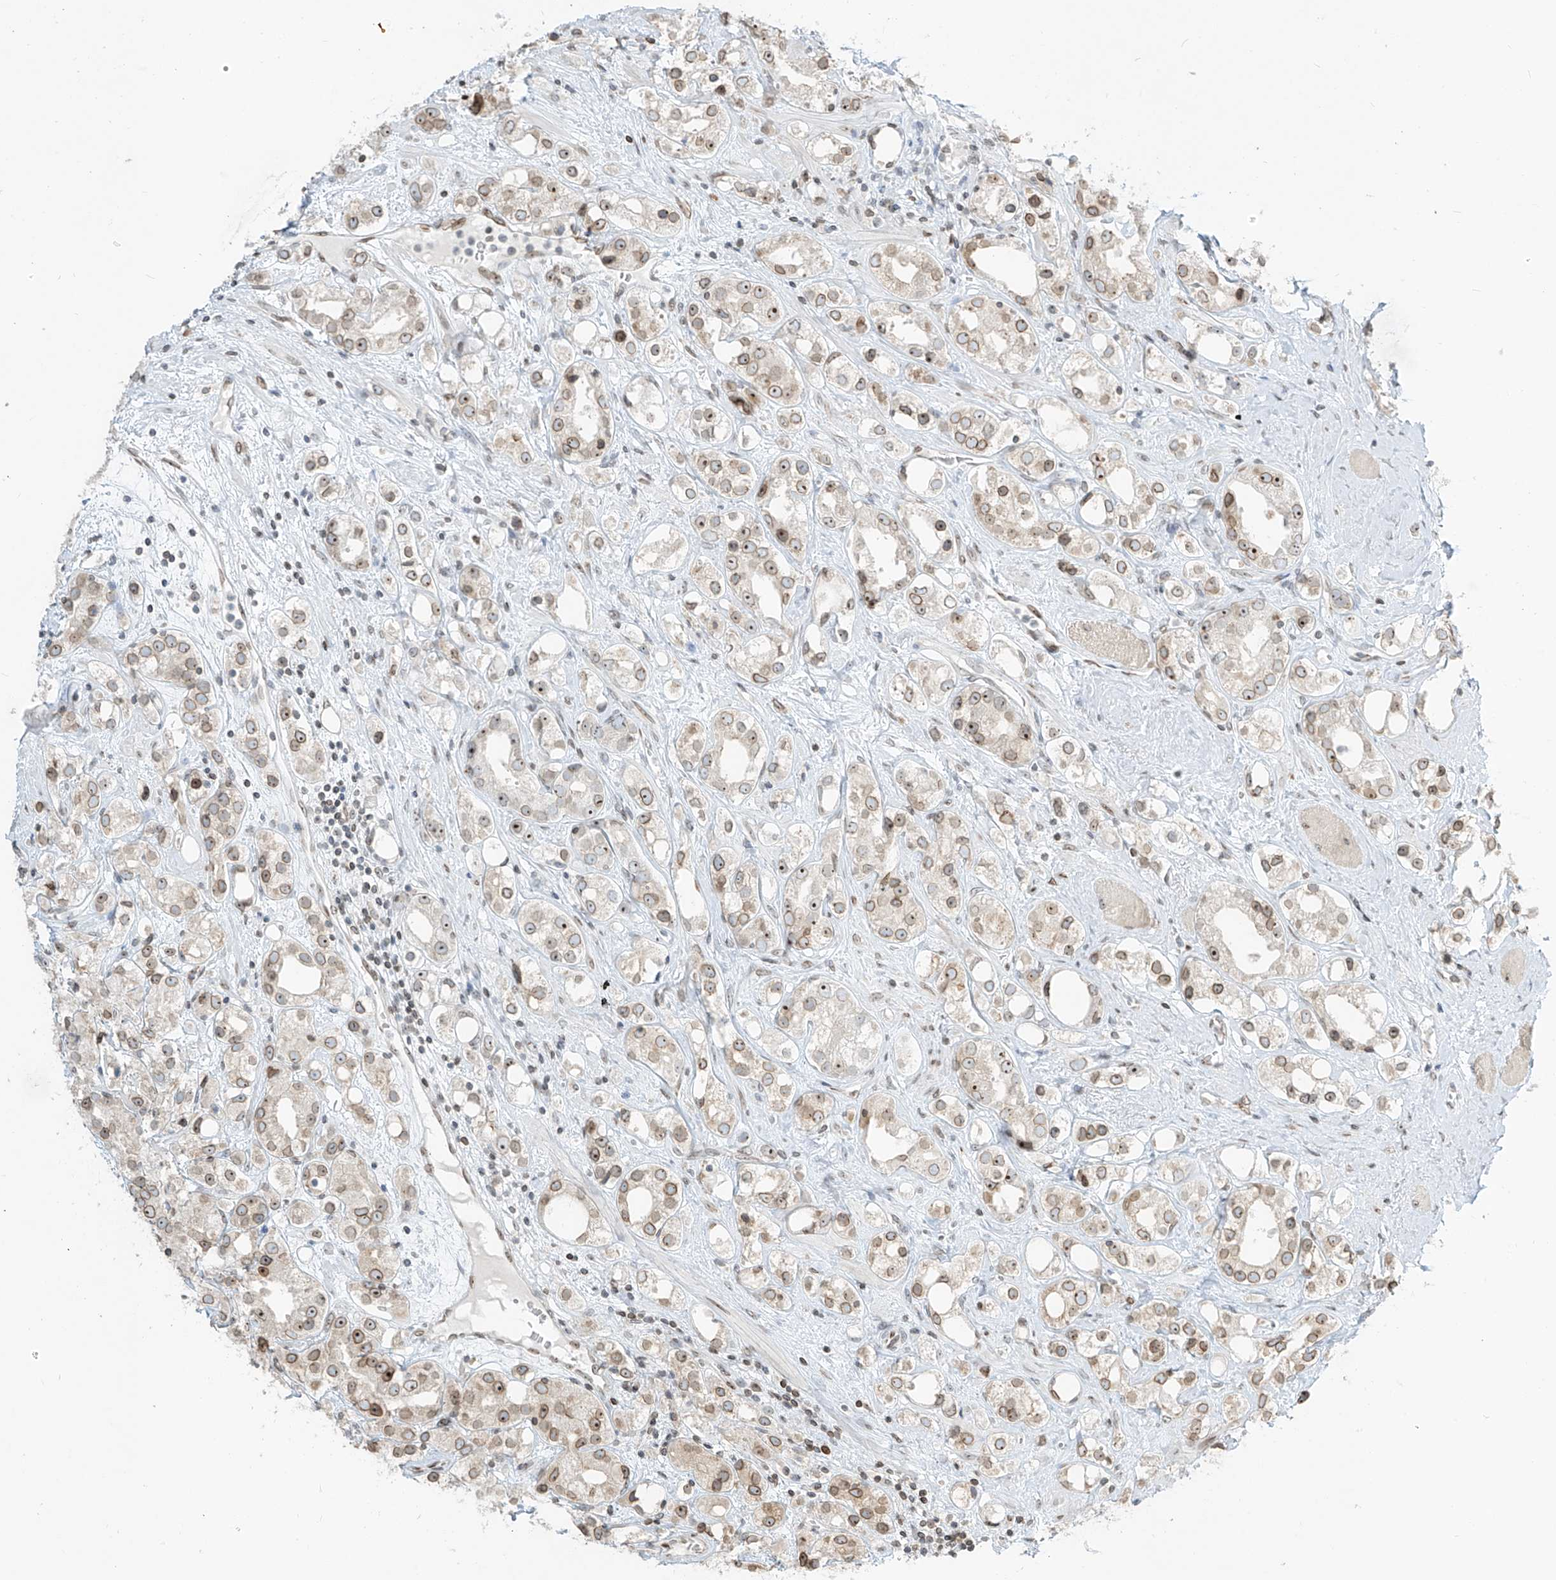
{"staining": {"intensity": "moderate", "quantity": "25%-75%", "location": "cytoplasmic/membranous,nuclear"}, "tissue": "prostate cancer", "cell_type": "Tumor cells", "image_type": "cancer", "snomed": [{"axis": "morphology", "description": "Adenocarcinoma, NOS"}, {"axis": "topography", "description": "Prostate"}], "caption": "An image of human prostate cancer stained for a protein demonstrates moderate cytoplasmic/membranous and nuclear brown staining in tumor cells. Nuclei are stained in blue.", "gene": "SAMD15", "patient": {"sex": "male", "age": 79}}